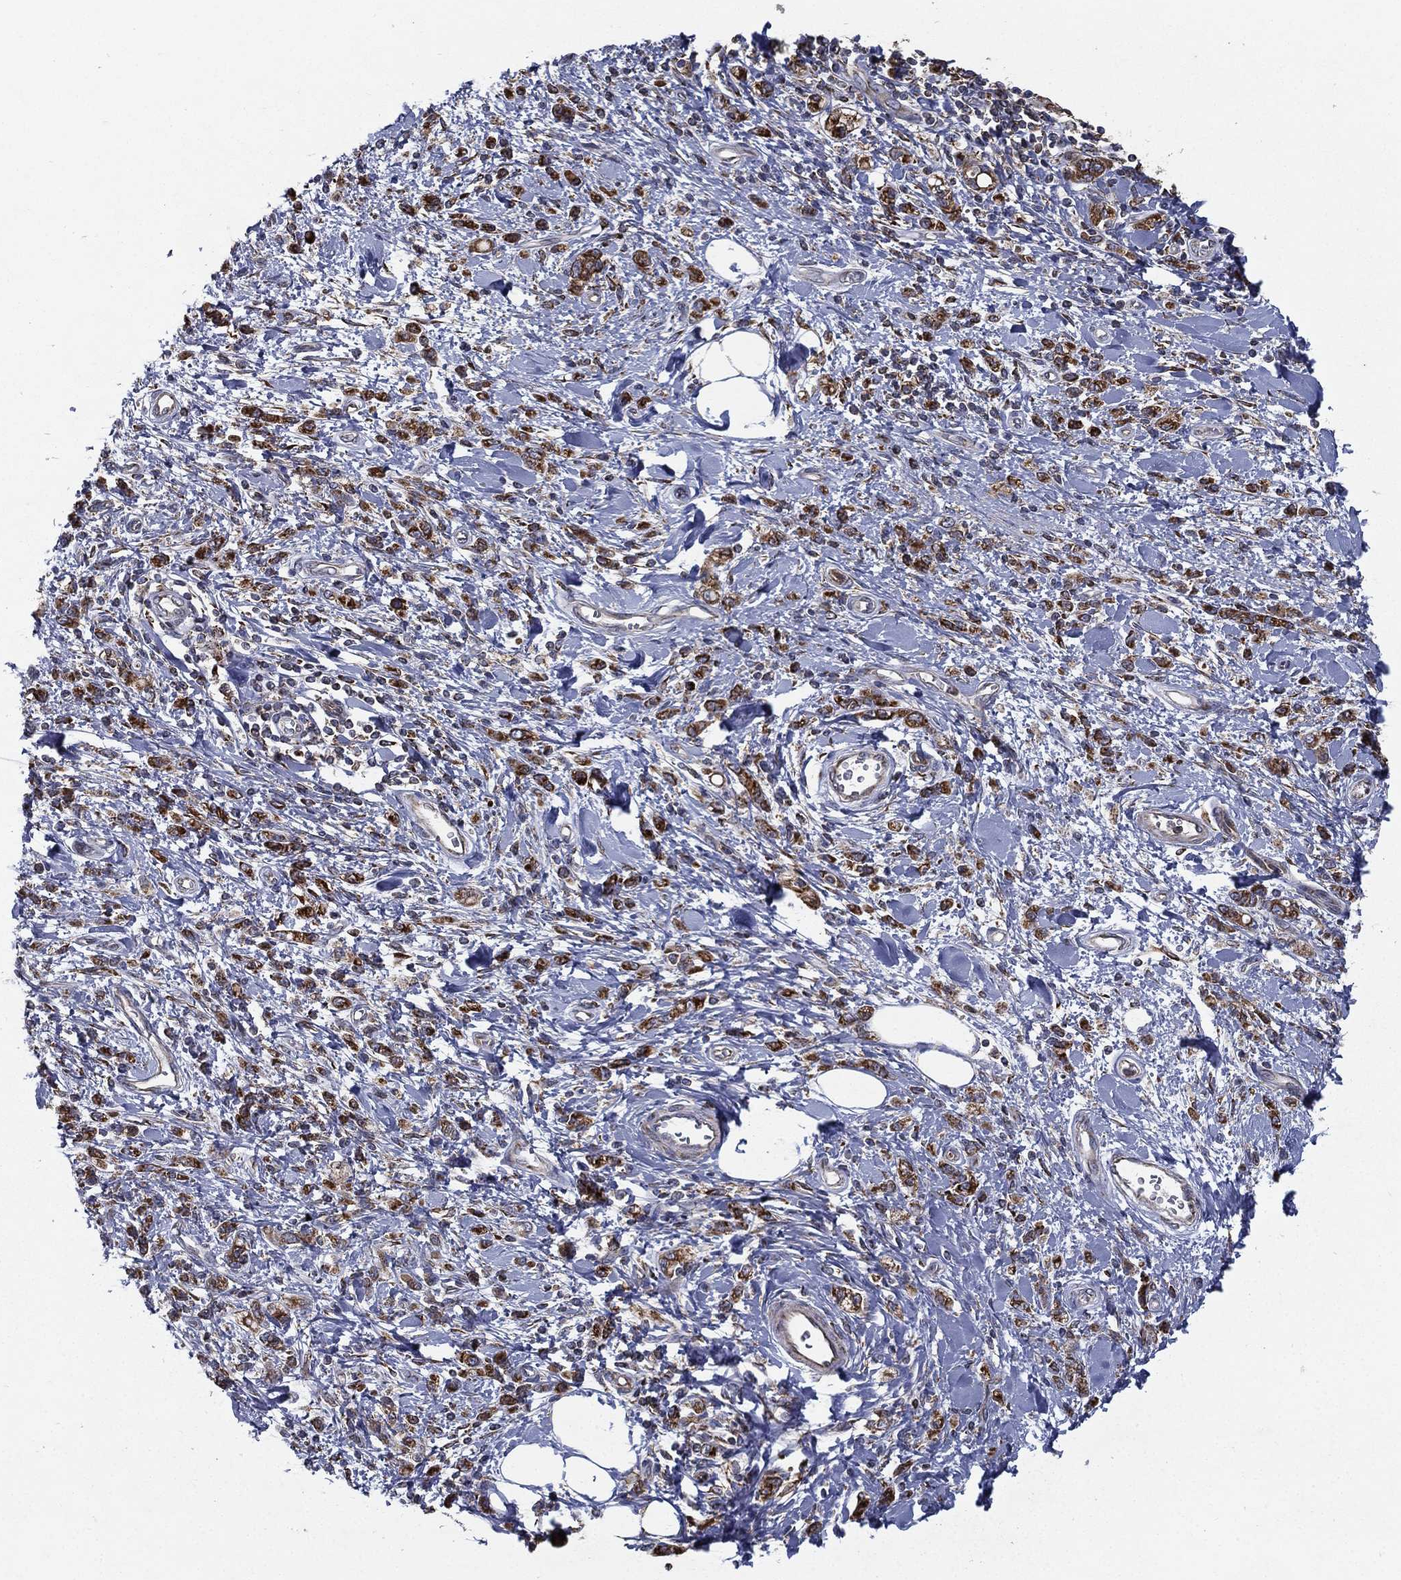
{"staining": {"intensity": "strong", "quantity": ">75%", "location": "cytoplasmic/membranous"}, "tissue": "stomach cancer", "cell_type": "Tumor cells", "image_type": "cancer", "snomed": [{"axis": "morphology", "description": "Adenocarcinoma, NOS"}, {"axis": "topography", "description": "Stomach"}], "caption": "Brown immunohistochemical staining in human stomach adenocarcinoma reveals strong cytoplasmic/membranous staining in approximately >75% of tumor cells. Nuclei are stained in blue.", "gene": "MT-CYB", "patient": {"sex": "male", "age": 77}}